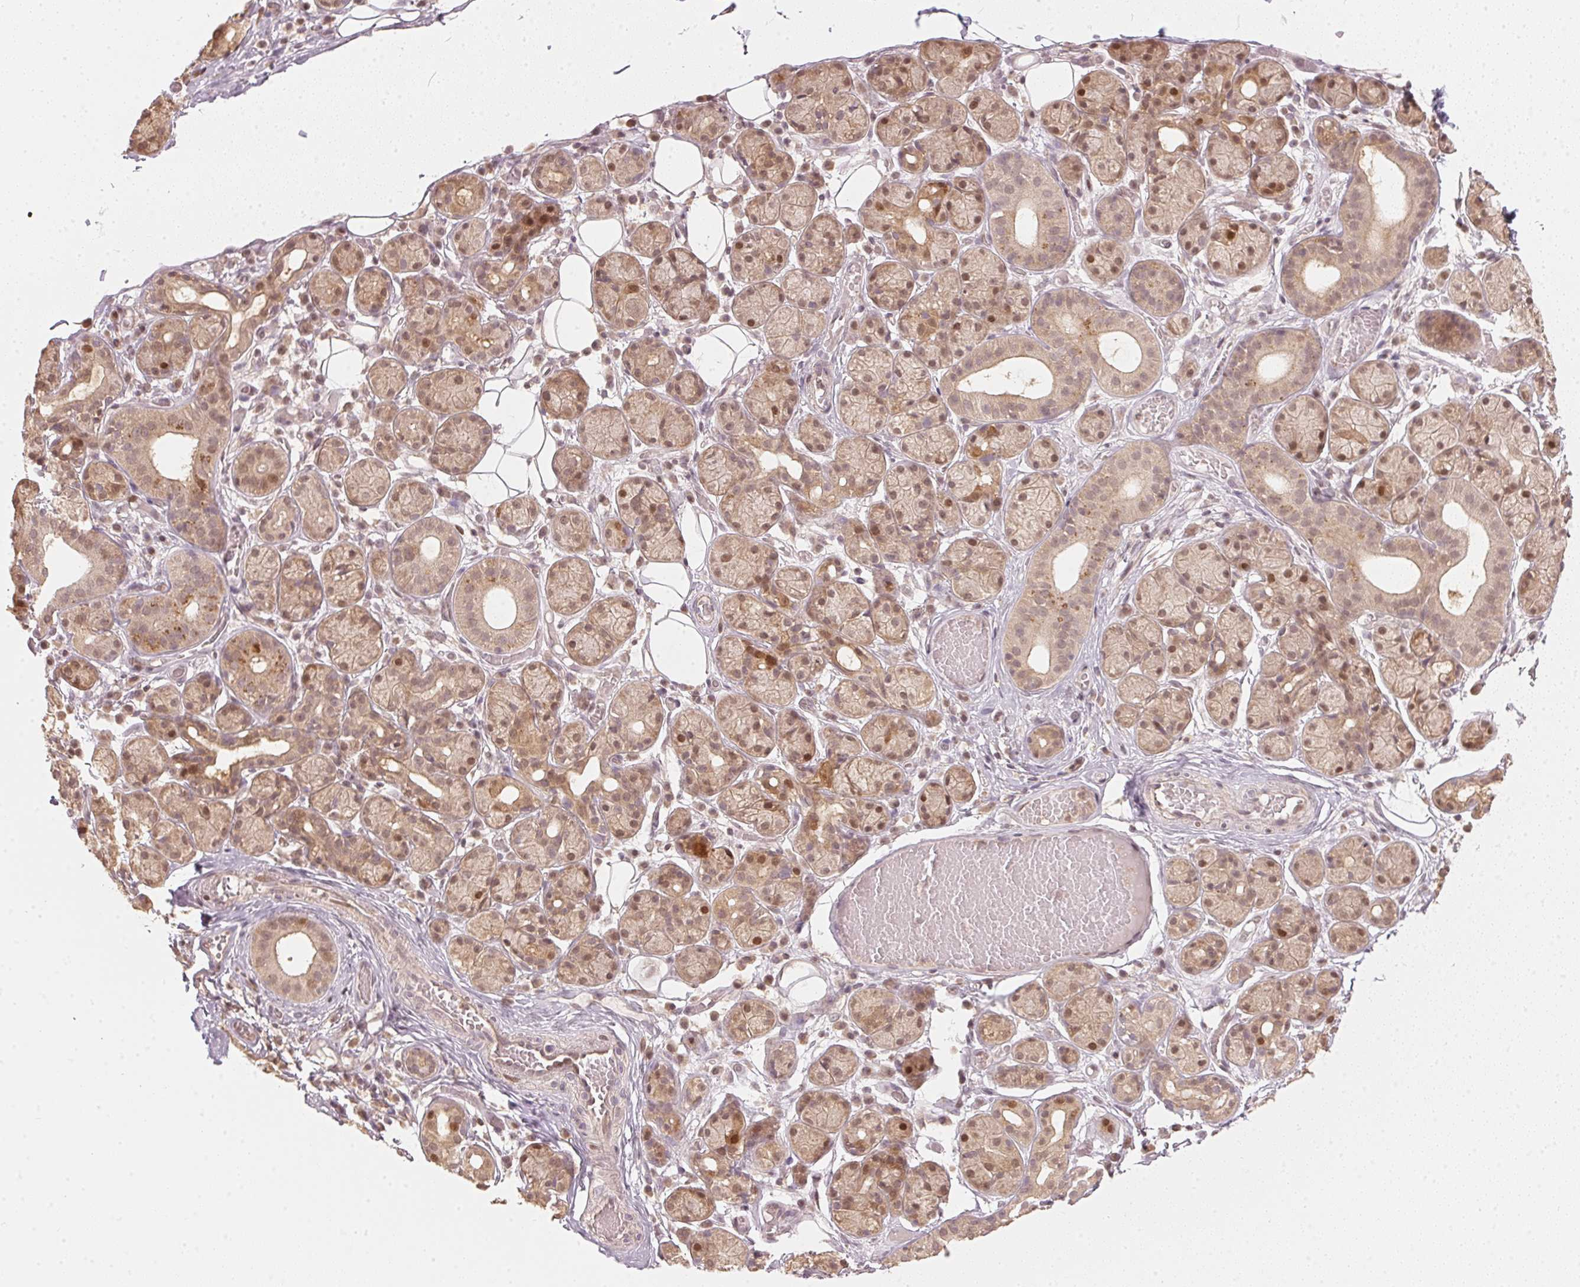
{"staining": {"intensity": "moderate", "quantity": ">75%", "location": "cytoplasmic/membranous,nuclear"}, "tissue": "salivary gland", "cell_type": "Glandular cells", "image_type": "normal", "snomed": [{"axis": "morphology", "description": "Normal tissue, NOS"}, {"axis": "topography", "description": "Salivary gland"}, {"axis": "topography", "description": "Peripheral nerve tissue"}], "caption": "Salivary gland stained with DAB (3,3'-diaminobenzidine) immunohistochemistry demonstrates medium levels of moderate cytoplasmic/membranous,nuclear positivity in about >75% of glandular cells.", "gene": "UBE2L3", "patient": {"sex": "male", "age": 71}}